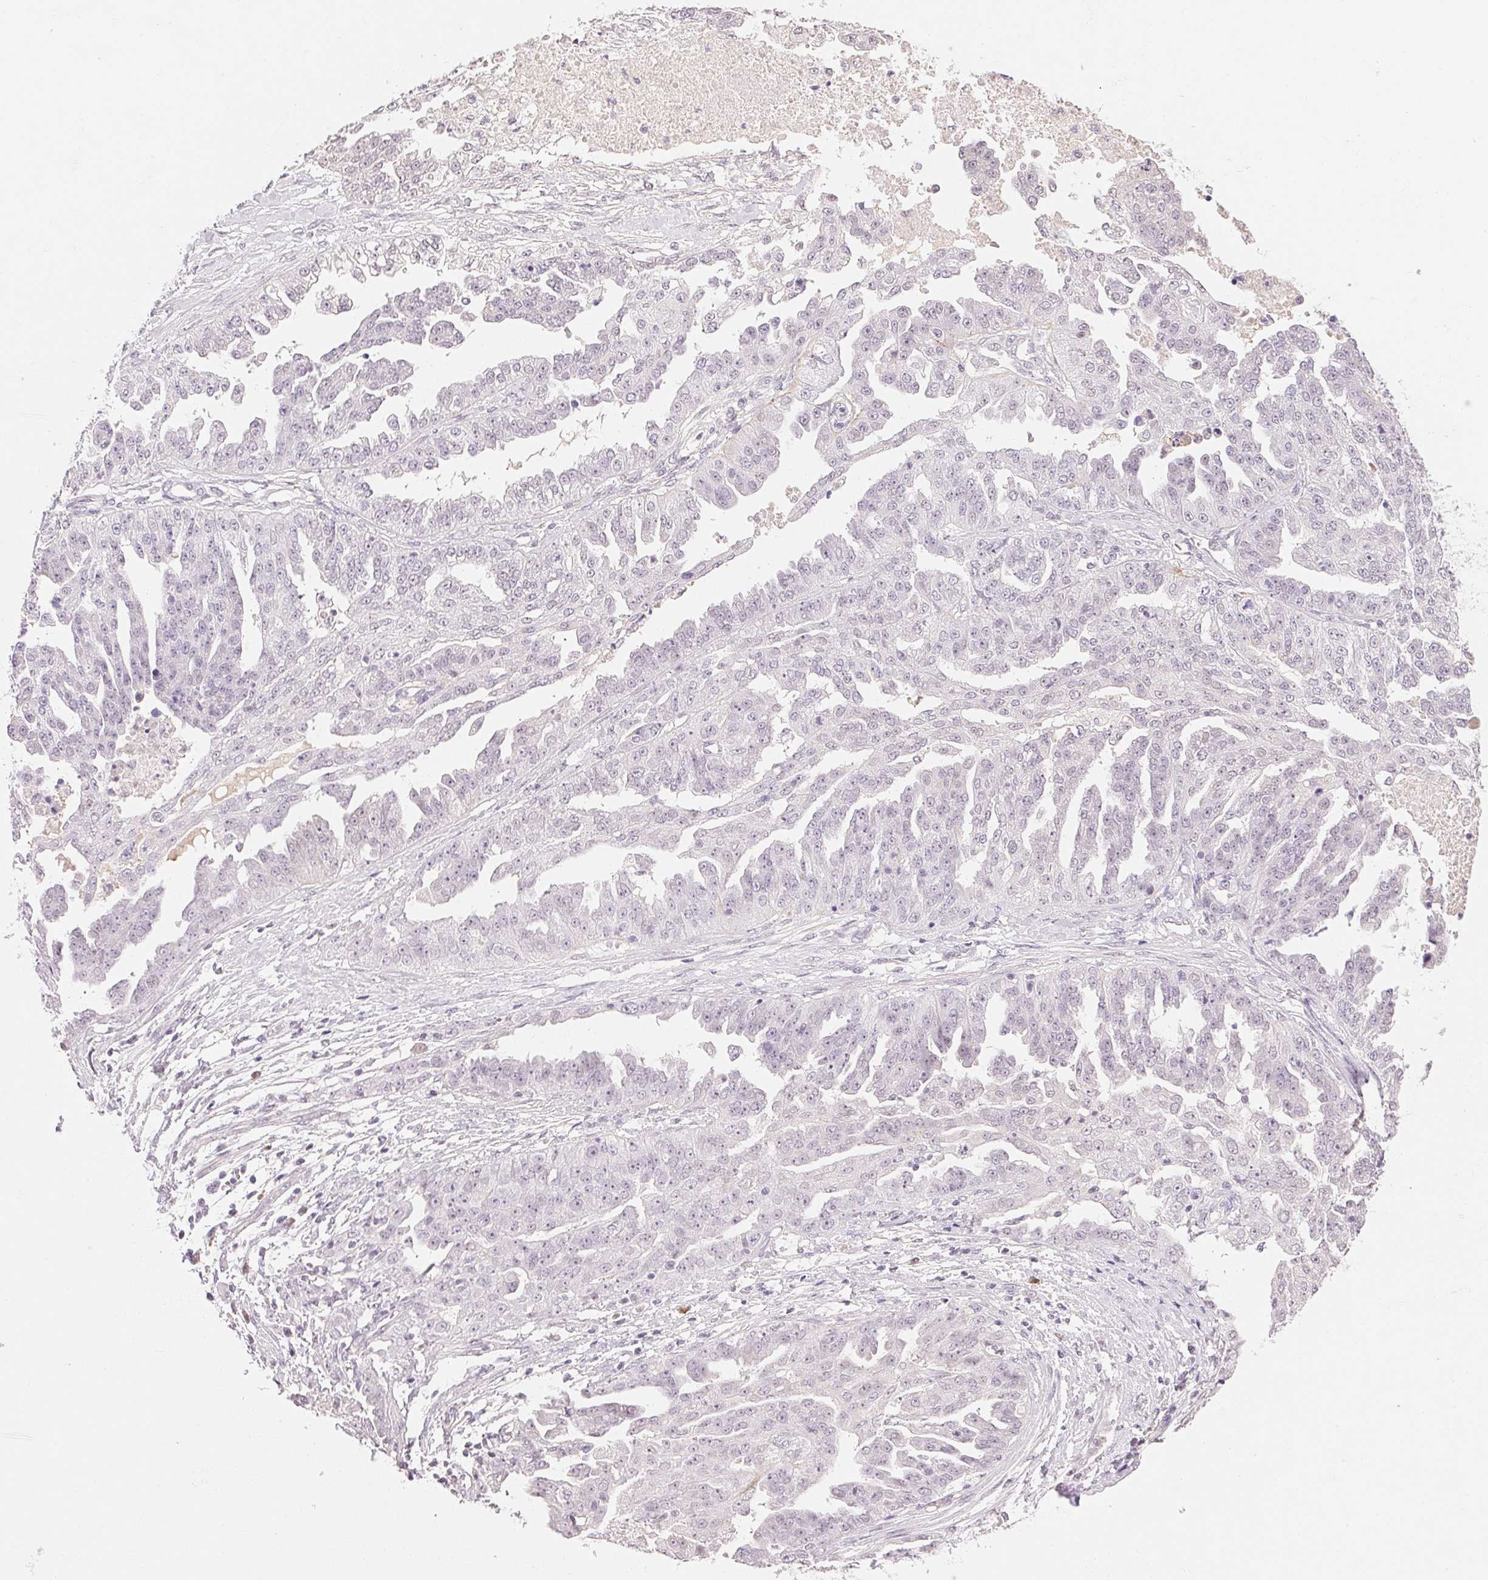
{"staining": {"intensity": "negative", "quantity": "none", "location": "none"}, "tissue": "ovarian cancer", "cell_type": "Tumor cells", "image_type": "cancer", "snomed": [{"axis": "morphology", "description": "Cystadenocarcinoma, serous, NOS"}, {"axis": "topography", "description": "Ovary"}], "caption": "Micrograph shows no significant protein expression in tumor cells of ovarian serous cystadenocarcinoma.", "gene": "FNDC4", "patient": {"sex": "female", "age": 58}}